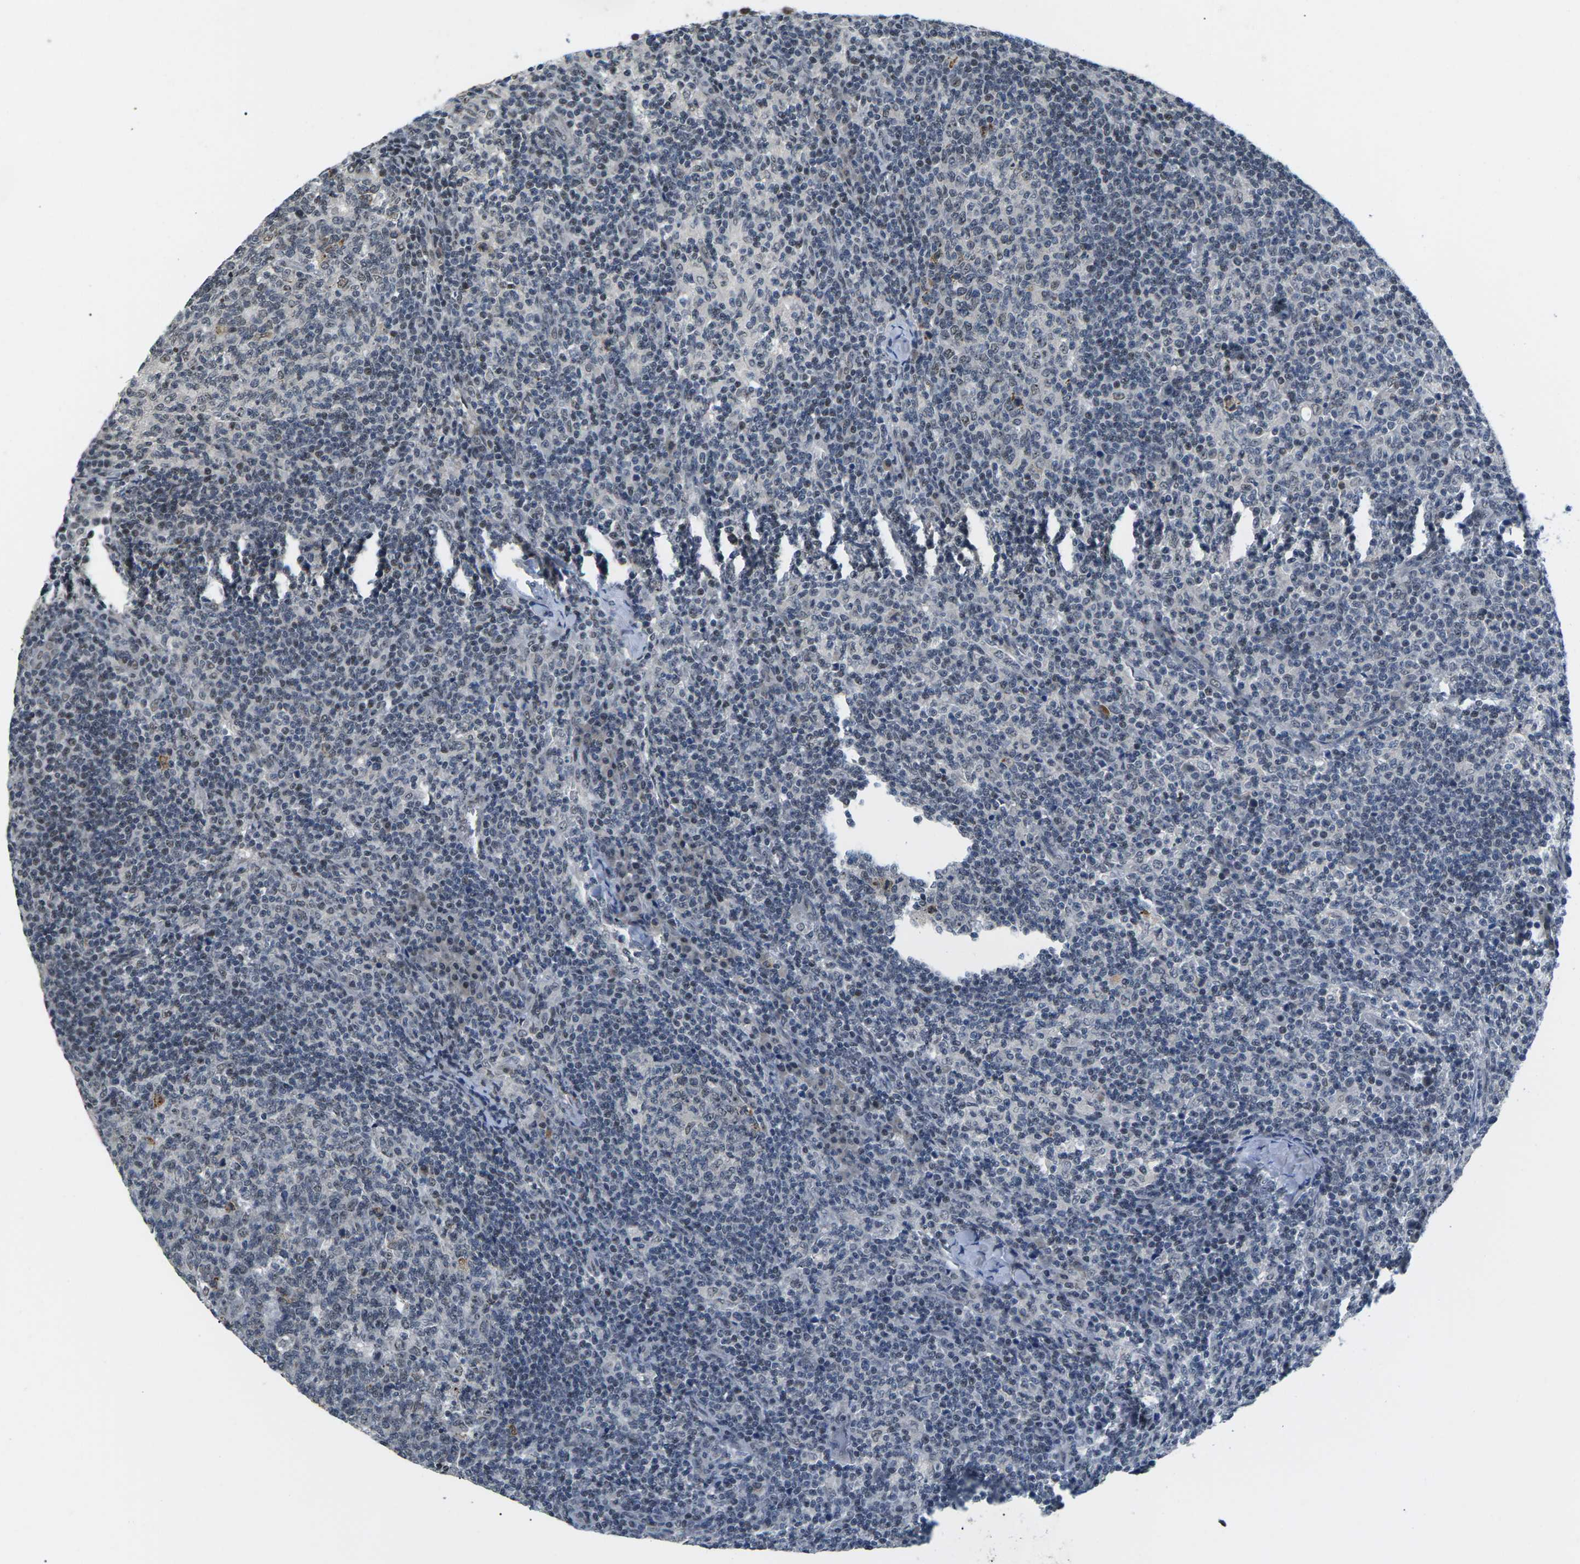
{"staining": {"intensity": "moderate", "quantity": "<25%", "location": "nuclear"}, "tissue": "lymph node", "cell_type": "Germinal center cells", "image_type": "normal", "snomed": [{"axis": "morphology", "description": "Normal tissue, NOS"}, {"axis": "morphology", "description": "Inflammation, NOS"}, {"axis": "topography", "description": "Lymph node"}], "caption": "Lymph node stained with DAB (3,3'-diaminobenzidine) immunohistochemistry reveals low levels of moderate nuclear expression in about <25% of germinal center cells.", "gene": "NSRP1", "patient": {"sex": "male", "age": 55}}